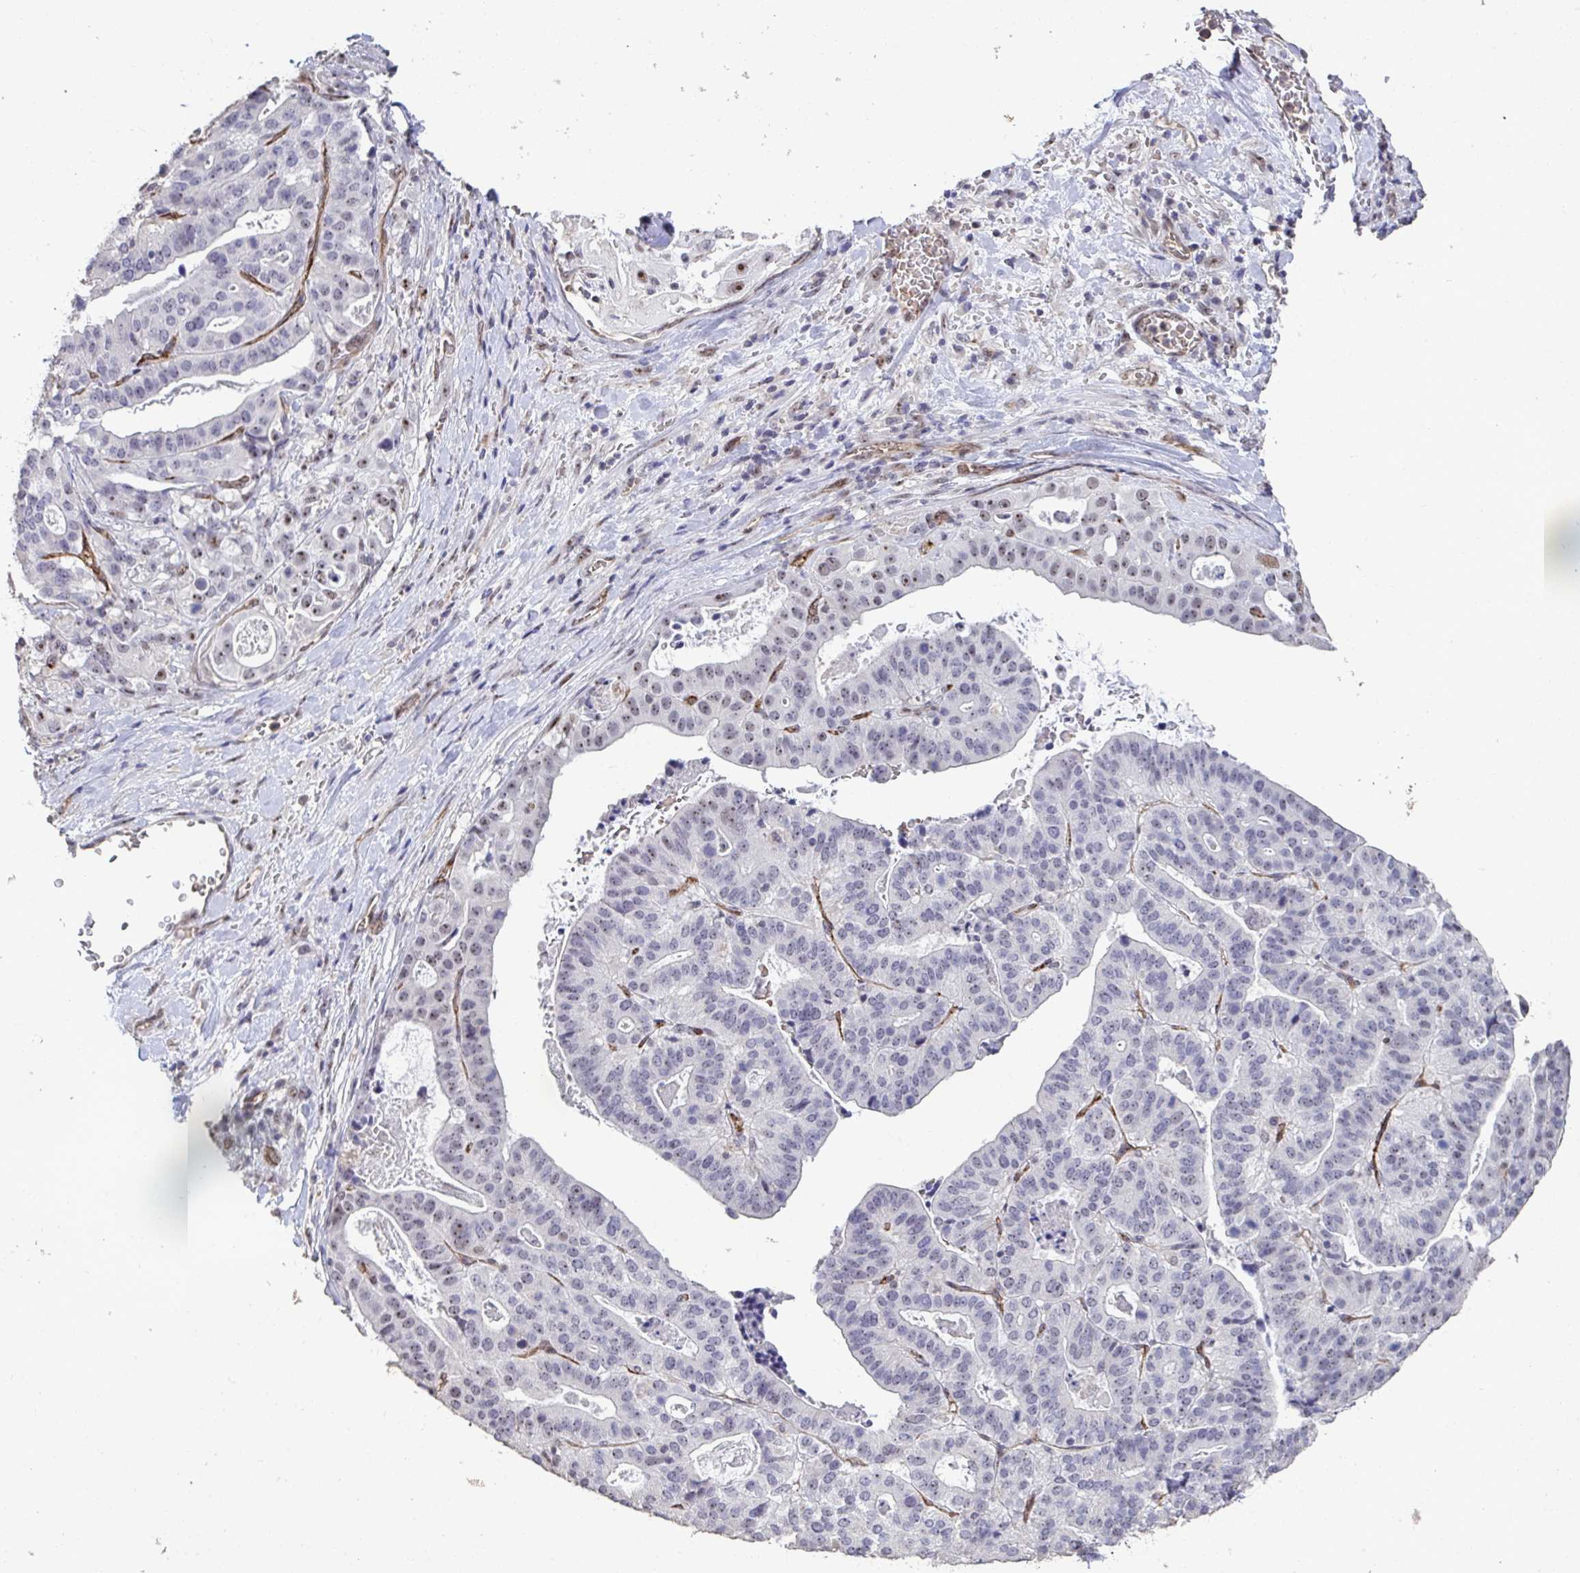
{"staining": {"intensity": "weak", "quantity": "<25%", "location": "nuclear"}, "tissue": "stomach cancer", "cell_type": "Tumor cells", "image_type": "cancer", "snomed": [{"axis": "morphology", "description": "Adenocarcinoma, NOS"}, {"axis": "topography", "description": "Stomach"}], "caption": "Immunohistochemical staining of human adenocarcinoma (stomach) demonstrates no significant staining in tumor cells.", "gene": "SENP3", "patient": {"sex": "male", "age": 48}}